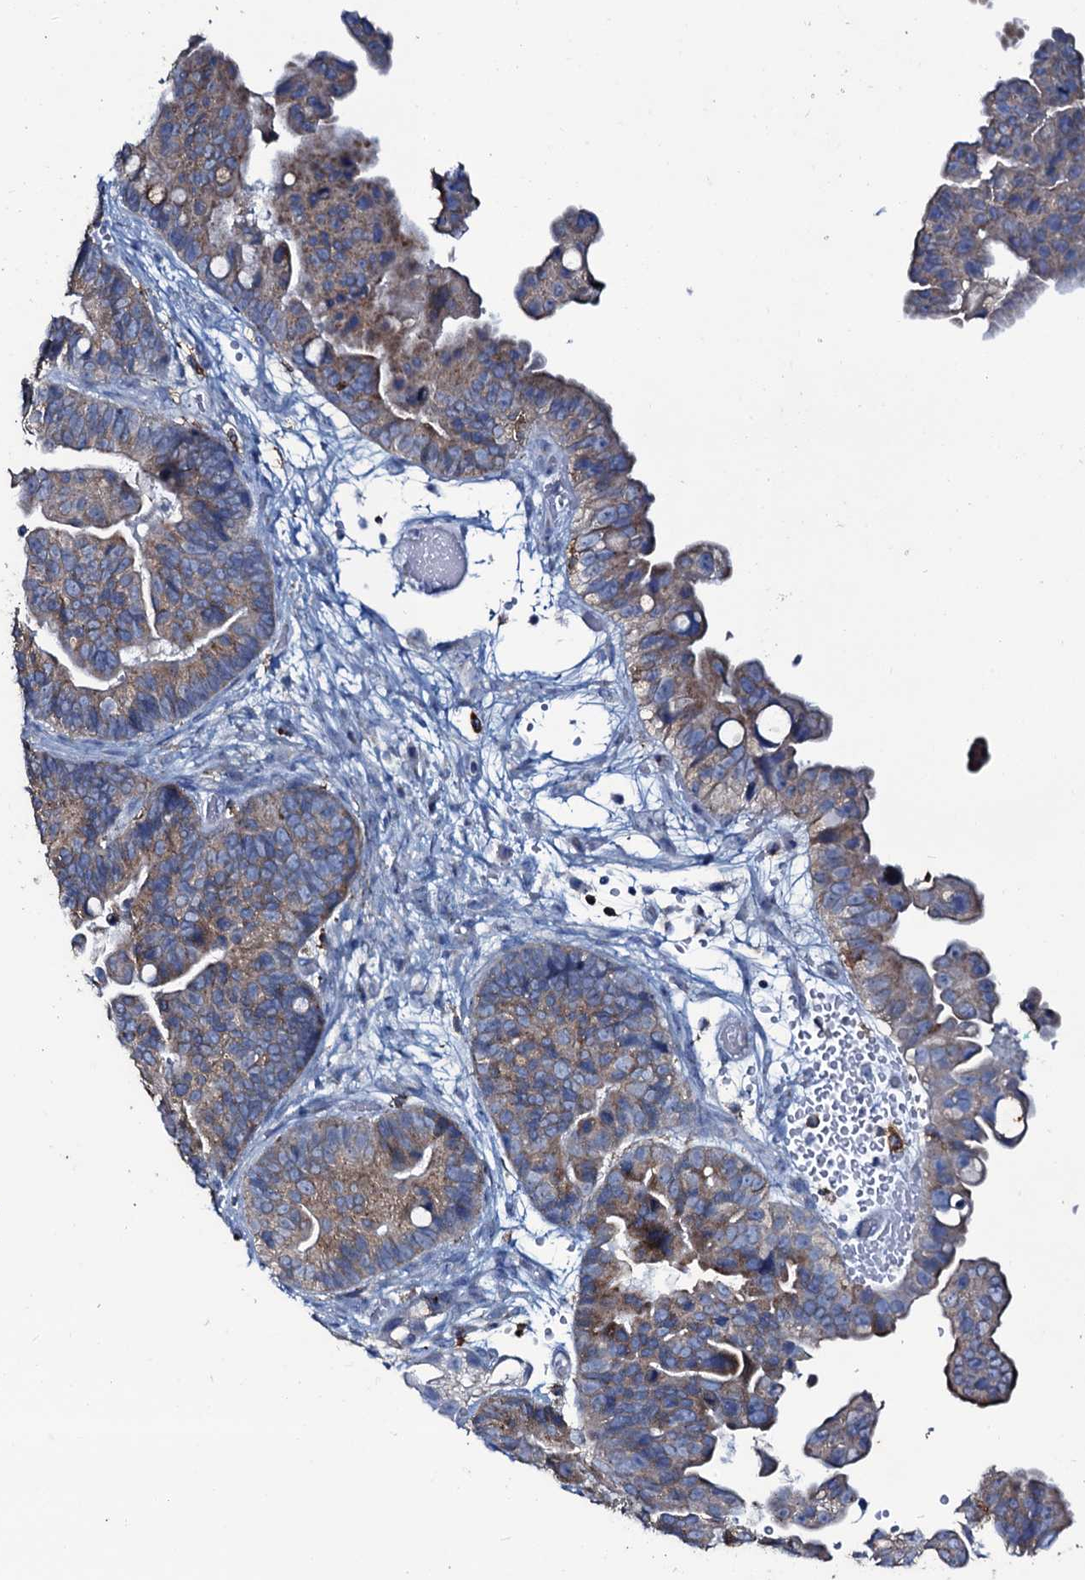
{"staining": {"intensity": "moderate", "quantity": "<25%", "location": "cytoplasmic/membranous"}, "tissue": "ovarian cancer", "cell_type": "Tumor cells", "image_type": "cancer", "snomed": [{"axis": "morphology", "description": "Cystadenocarcinoma, serous, NOS"}, {"axis": "topography", "description": "Ovary"}], "caption": "Approximately <25% of tumor cells in human ovarian serous cystadenocarcinoma exhibit moderate cytoplasmic/membranous protein staining as visualized by brown immunohistochemical staining.", "gene": "OSBPL2", "patient": {"sex": "female", "age": 56}}